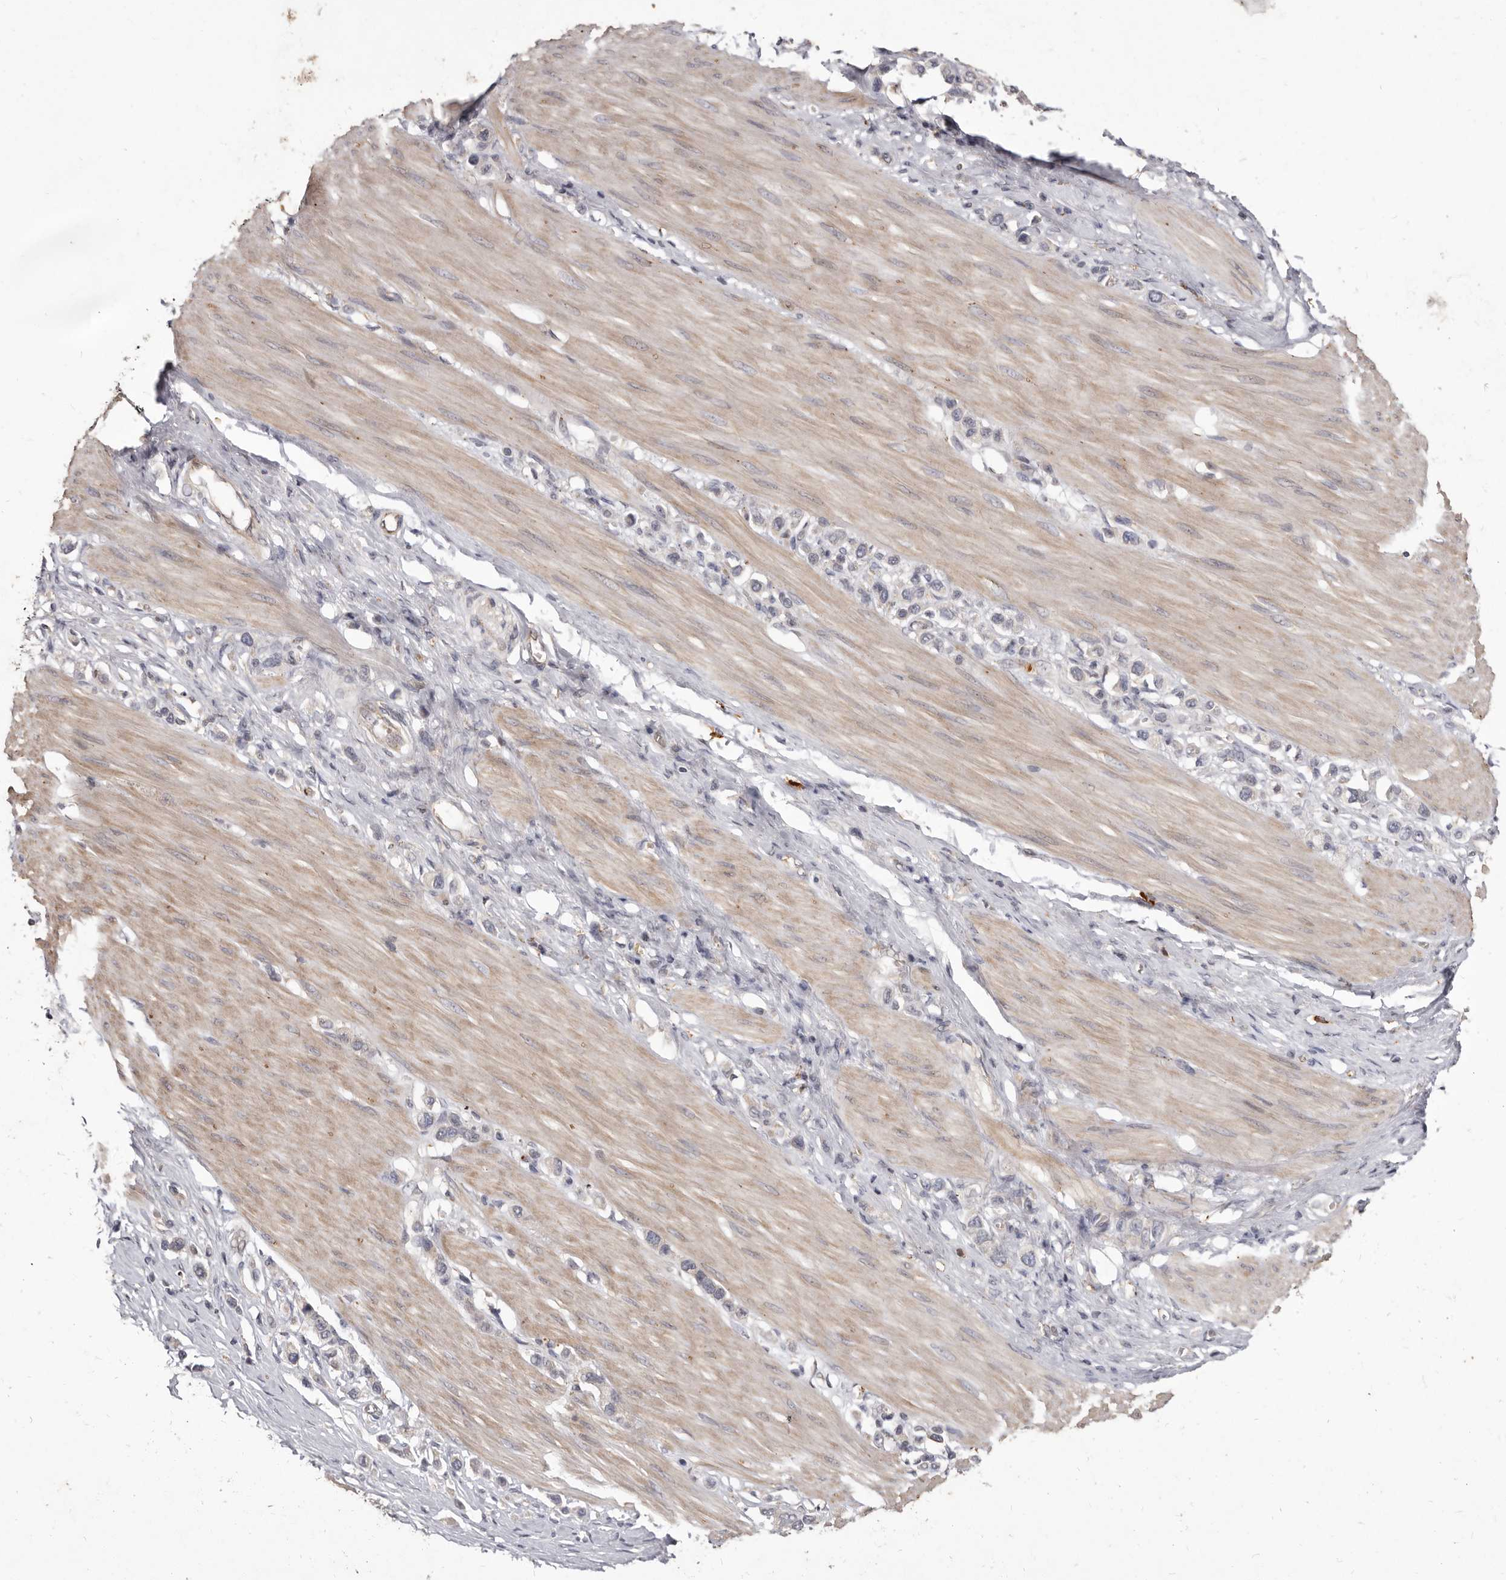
{"staining": {"intensity": "negative", "quantity": "none", "location": "none"}, "tissue": "stomach cancer", "cell_type": "Tumor cells", "image_type": "cancer", "snomed": [{"axis": "morphology", "description": "Adenocarcinoma, NOS"}, {"axis": "topography", "description": "Stomach"}], "caption": "An immunohistochemistry histopathology image of stomach adenocarcinoma is shown. There is no staining in tumor cells of stomach adenocarcinoma.", "gene": "ACLY", "patient": {"sex": "female", "age": 65}}